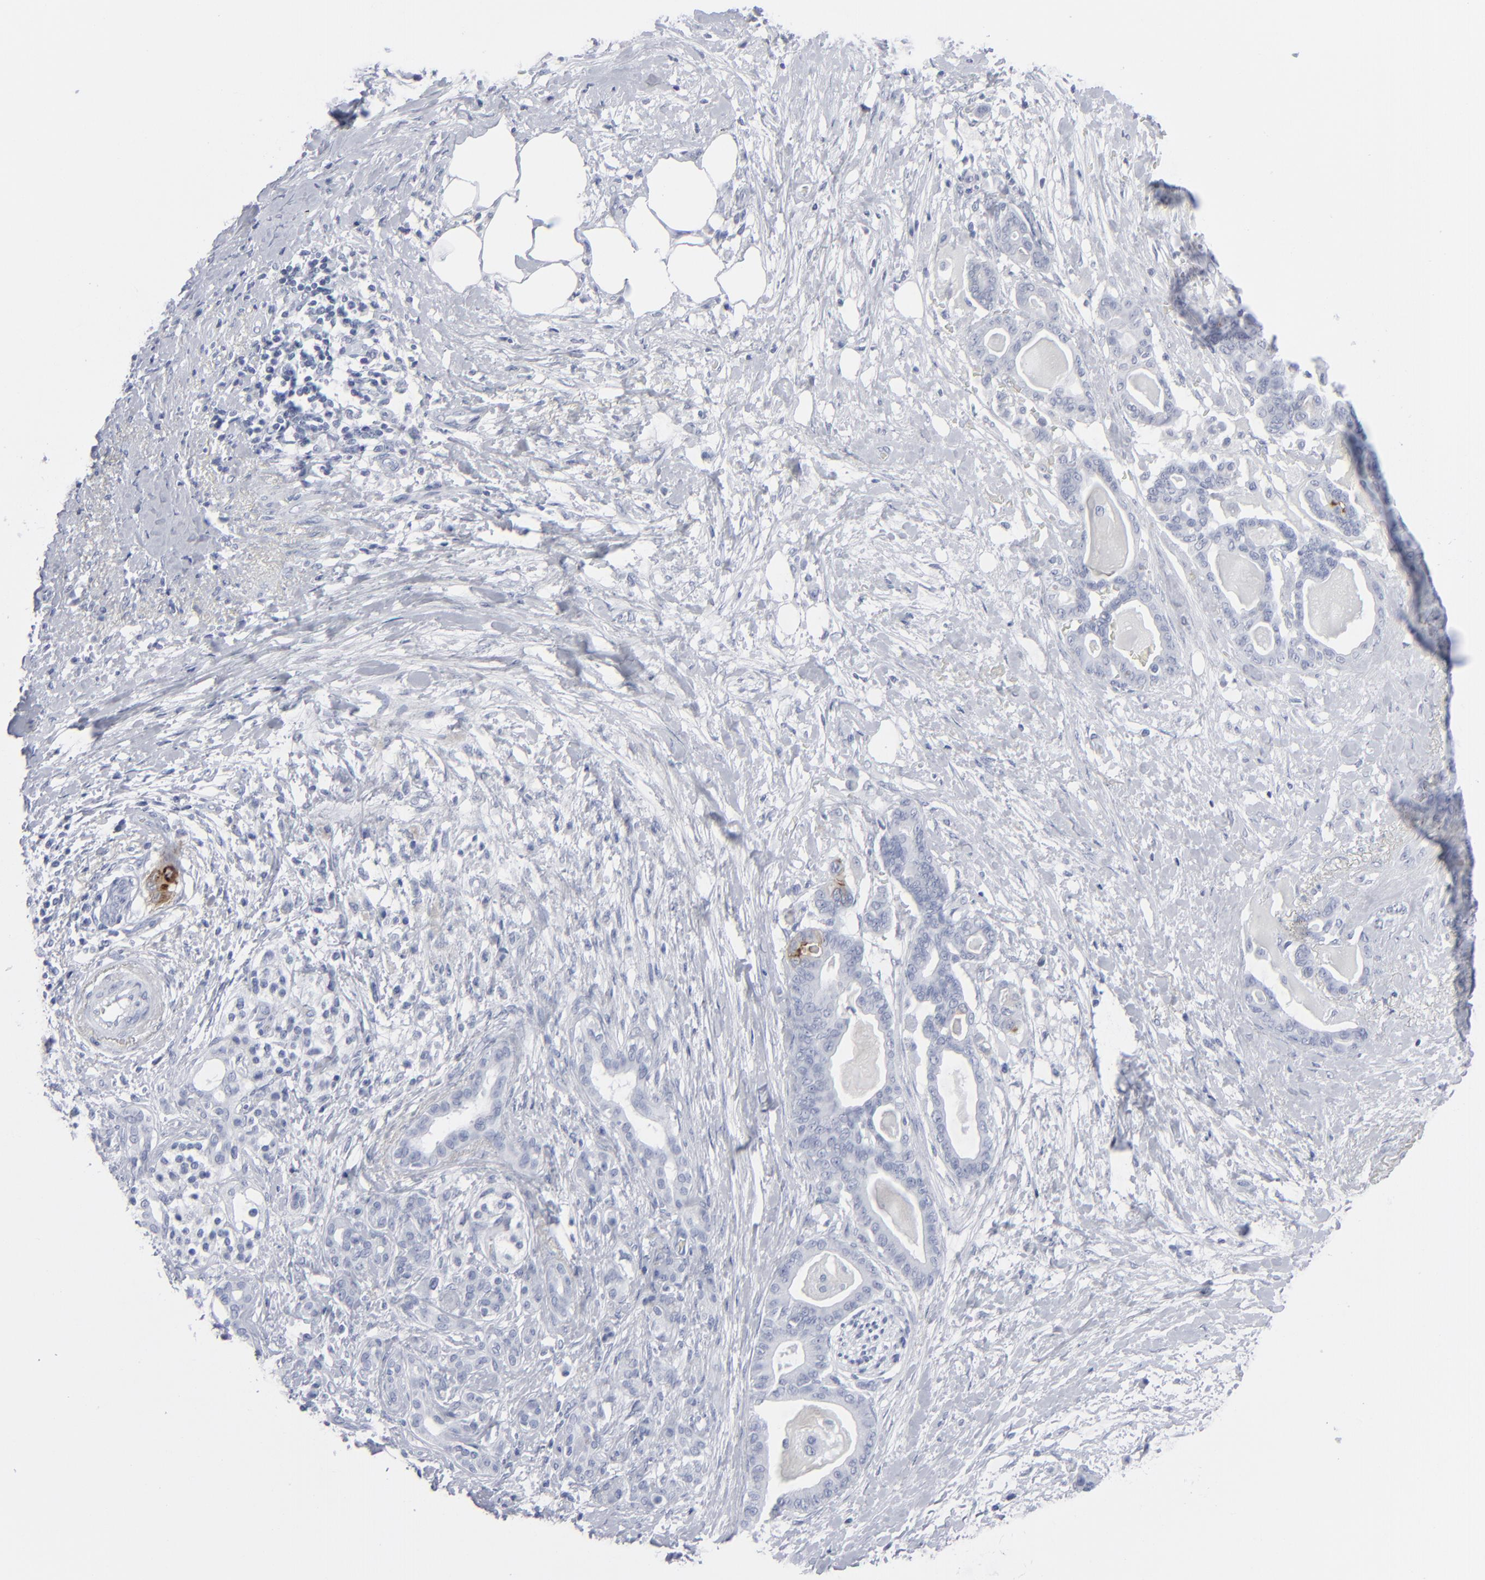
{"staining": {"intensity": "negative", "quantity": "none", "location": "none"}, "tissue": "pancreatic cancer", "cell_type": "Tumor cells", "image_type": "cancer", "snomed": [{"axis": "morphology", "description": "Adenocarcinoma, NOS"}, {"axis": "topography", "description": "Pancreas"}], "caption": "This image is of pancreatic adenocarcinoma stained with immunohistochemistry (IHC) to label a protein in brown with the nuclei are counter-stained blue. There is no positivity in tumor cells.", "gene": "MSLN", "patient": {"sex": "male", "age": 63}}